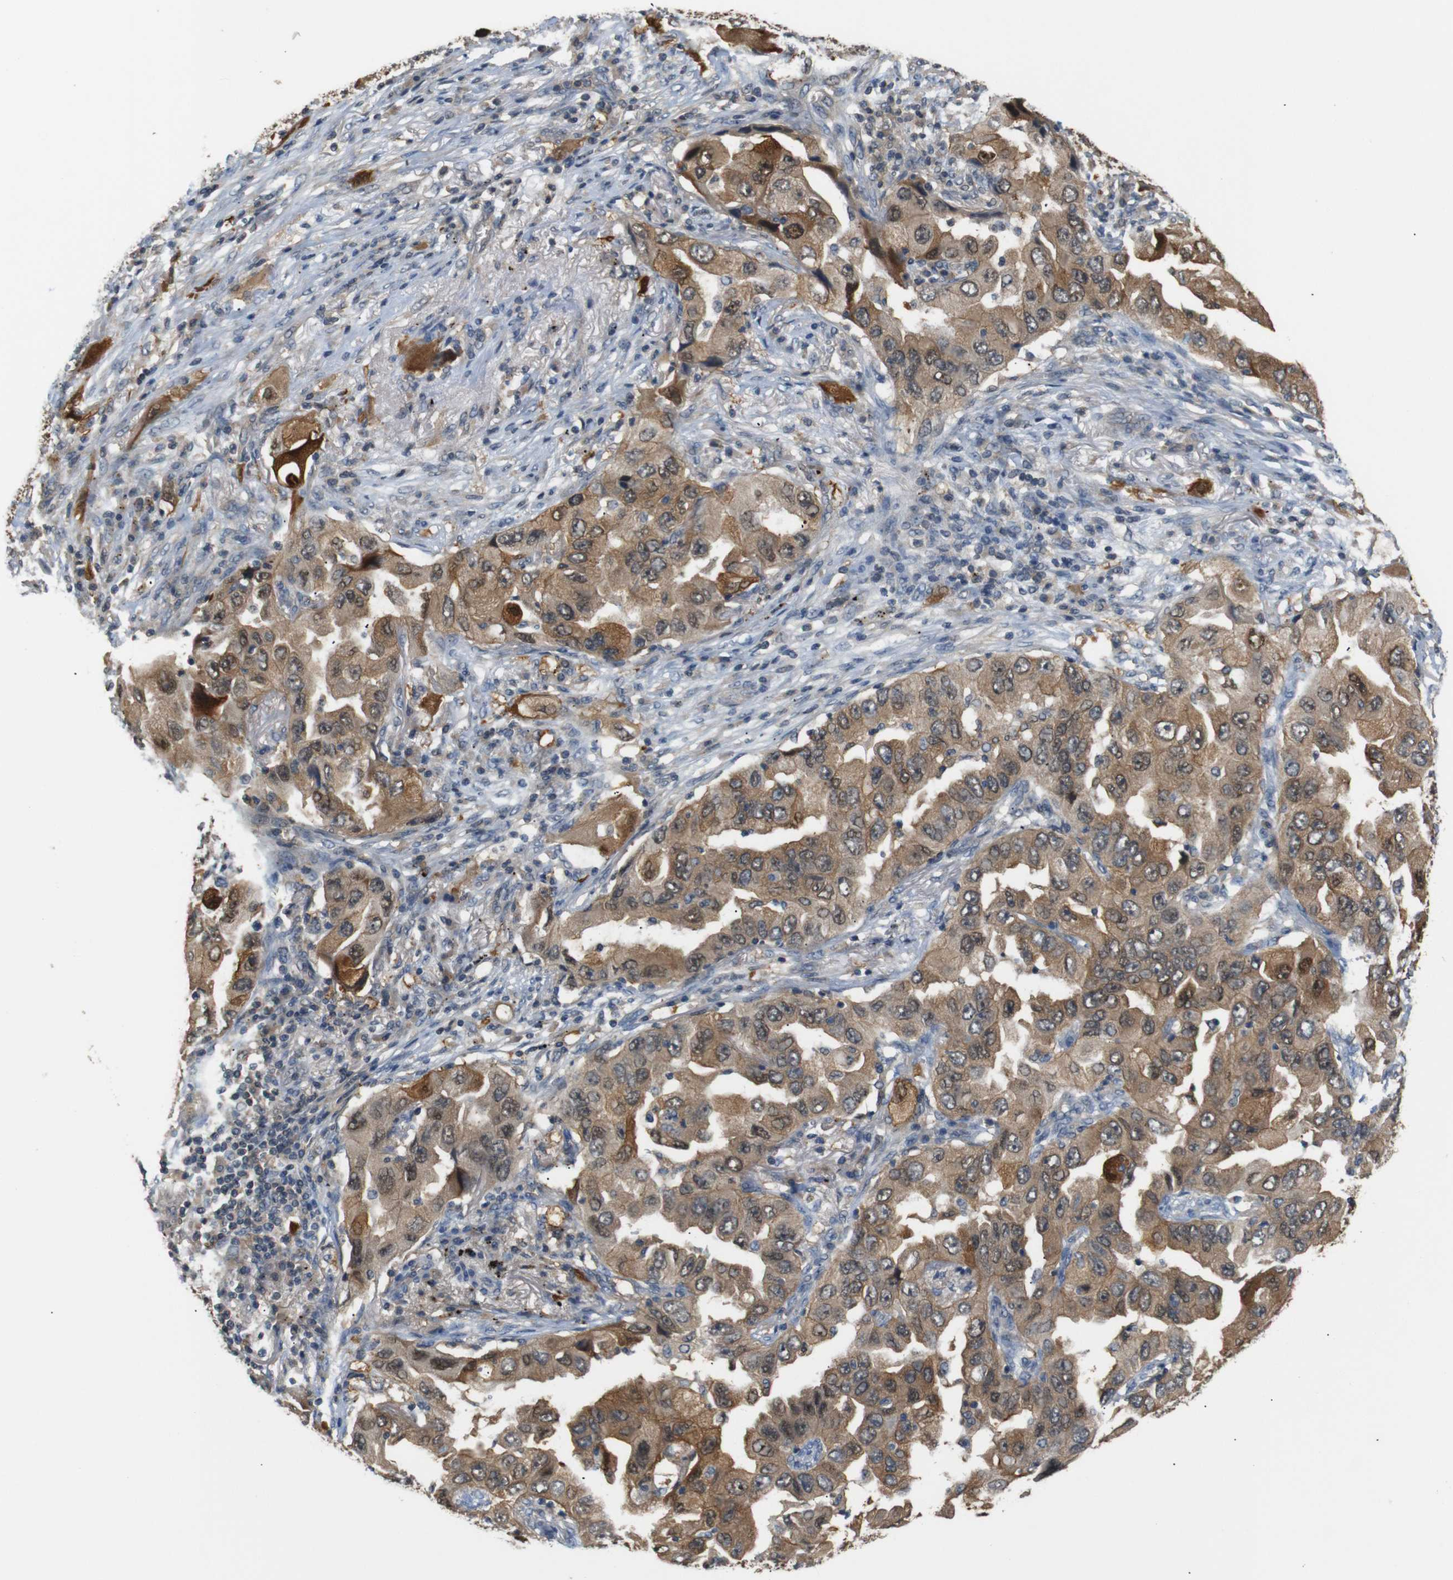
{"staining": {"intensity": "moderate", "quantity": ">75%", "location": "cytoplasmic/membranous"}, "tissue": "lung cancer", "cell_type": "Tumor cells", "image_type": "cancer", "snomed": [{"axis": "morphology", "description": "Adenocarcinoma, NOS"}, {"axis": "topography", "description": "Lung"}], "caption": "Immunohistochemical staining of human lung cancer demonstrates medium levels of moderate cytoplasmic/membranous staining in approximately >75% of tumor cells.", "gene": "SFN", "patient": {"sex": "female", "age": 65}}